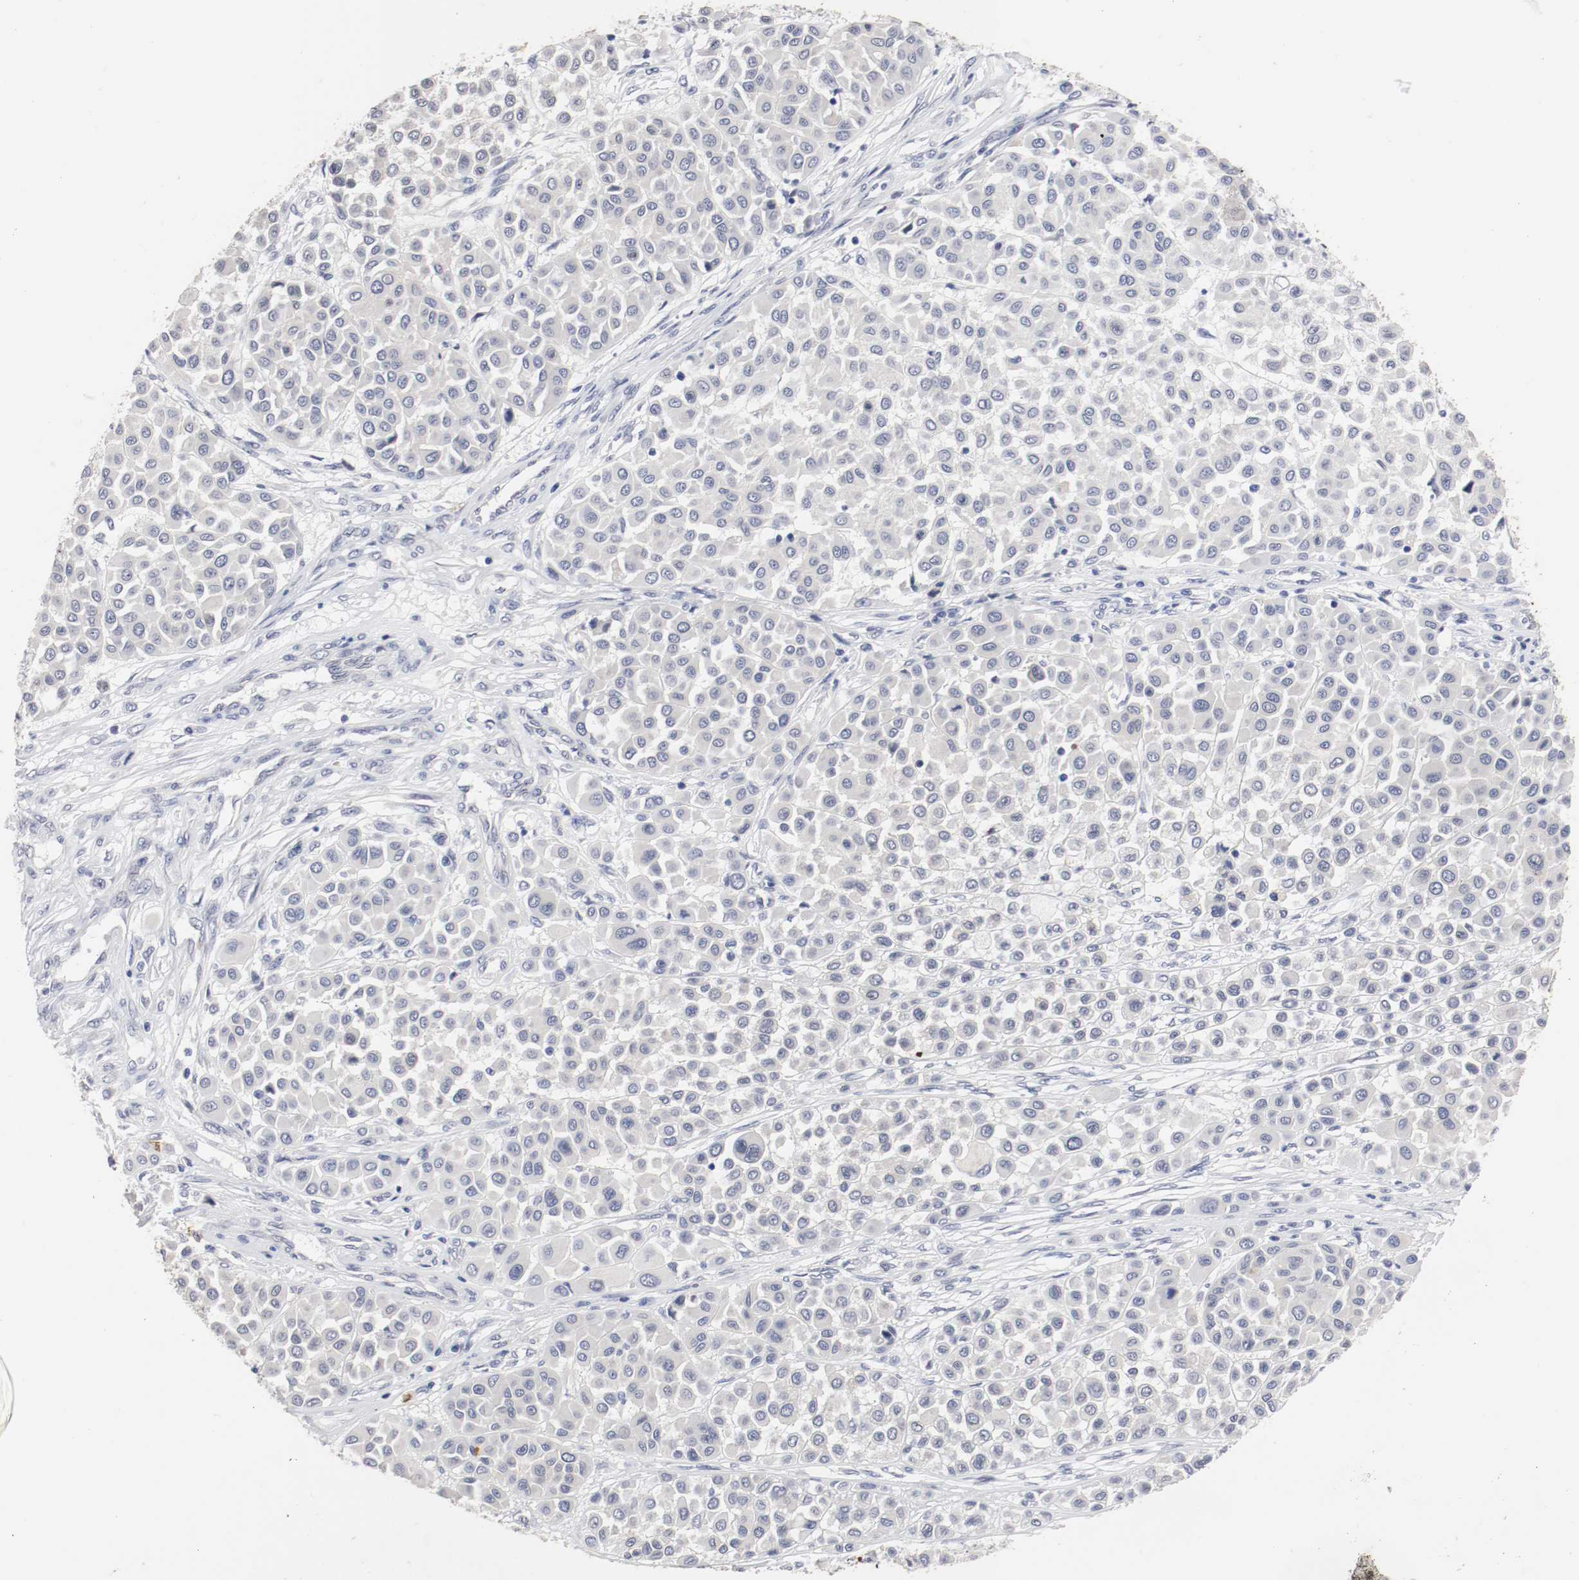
{"staining": {"intensity": "negative", "quantity": "none", "location": "none"}, "tissue": "melanoma", "cell_type": "Tumor cells", "image_type": "cancer", "snomed": [{"axis": "morphology", "description": "Malignant melanoma, Metastatic site"}, {"axis": "topography", "description": "Soft tissue"}], "caption": "An immunohistochemistry (IHC) micrograph of melanoma is shown. There is no staining in tumor cells of melanoma.", "gene": "KIT", "patient": {"sex": "male", "age": 41}}